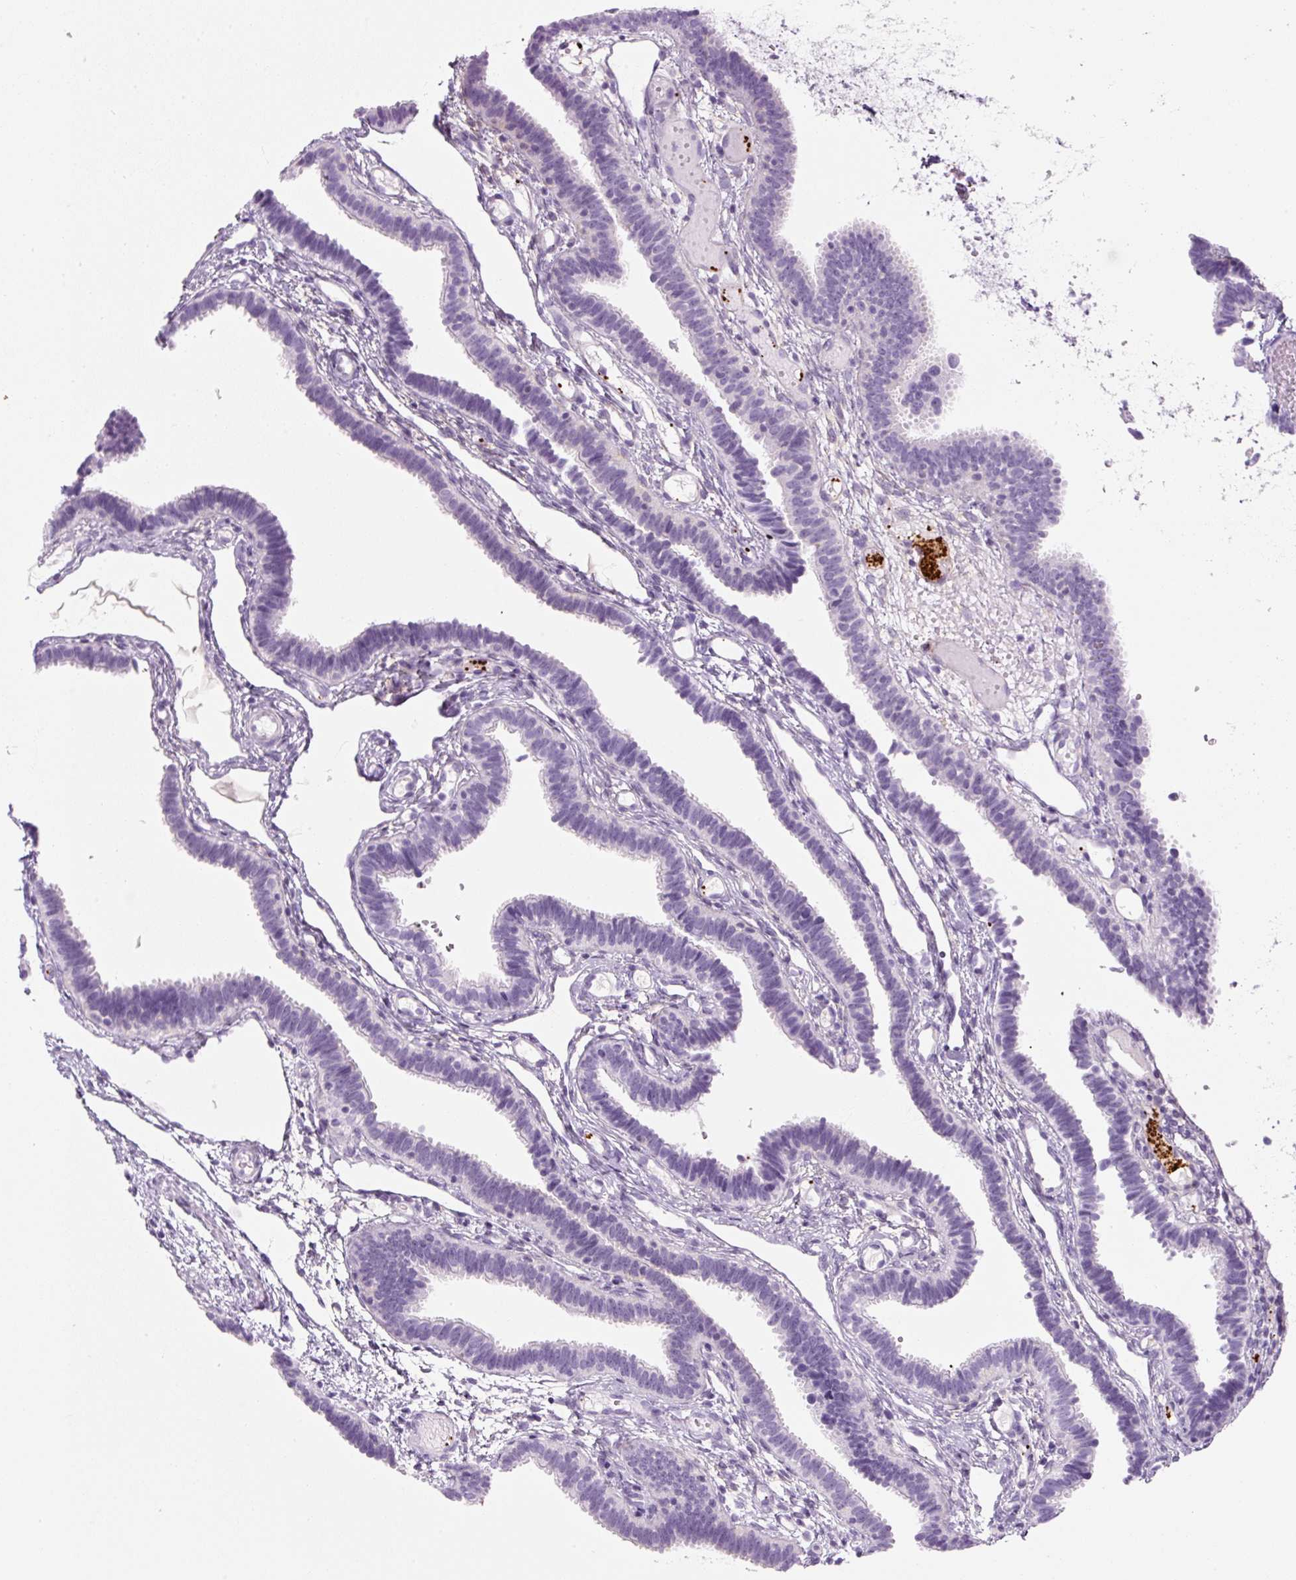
{"staining": {"intensity": "negative", "quantity": "none", "location": "none"}, "tissue": "fallopian tube", "cell_type": "Glandular cells", "image_type": "normal", "snomed": [{"axis": "morphology", "description": "Normal tissue, NOS"}, {"axis": "topography", "description": "Fallopian tube"}], "caption": "Fallopian tube was stained to show a protein in brown. There is no significant staining in glandular cells. (DAB immunohistochemistry (IHC), high magnification).", "gene": "ENSG00000288796", "patient": {"sex": "female", "age": 37}}